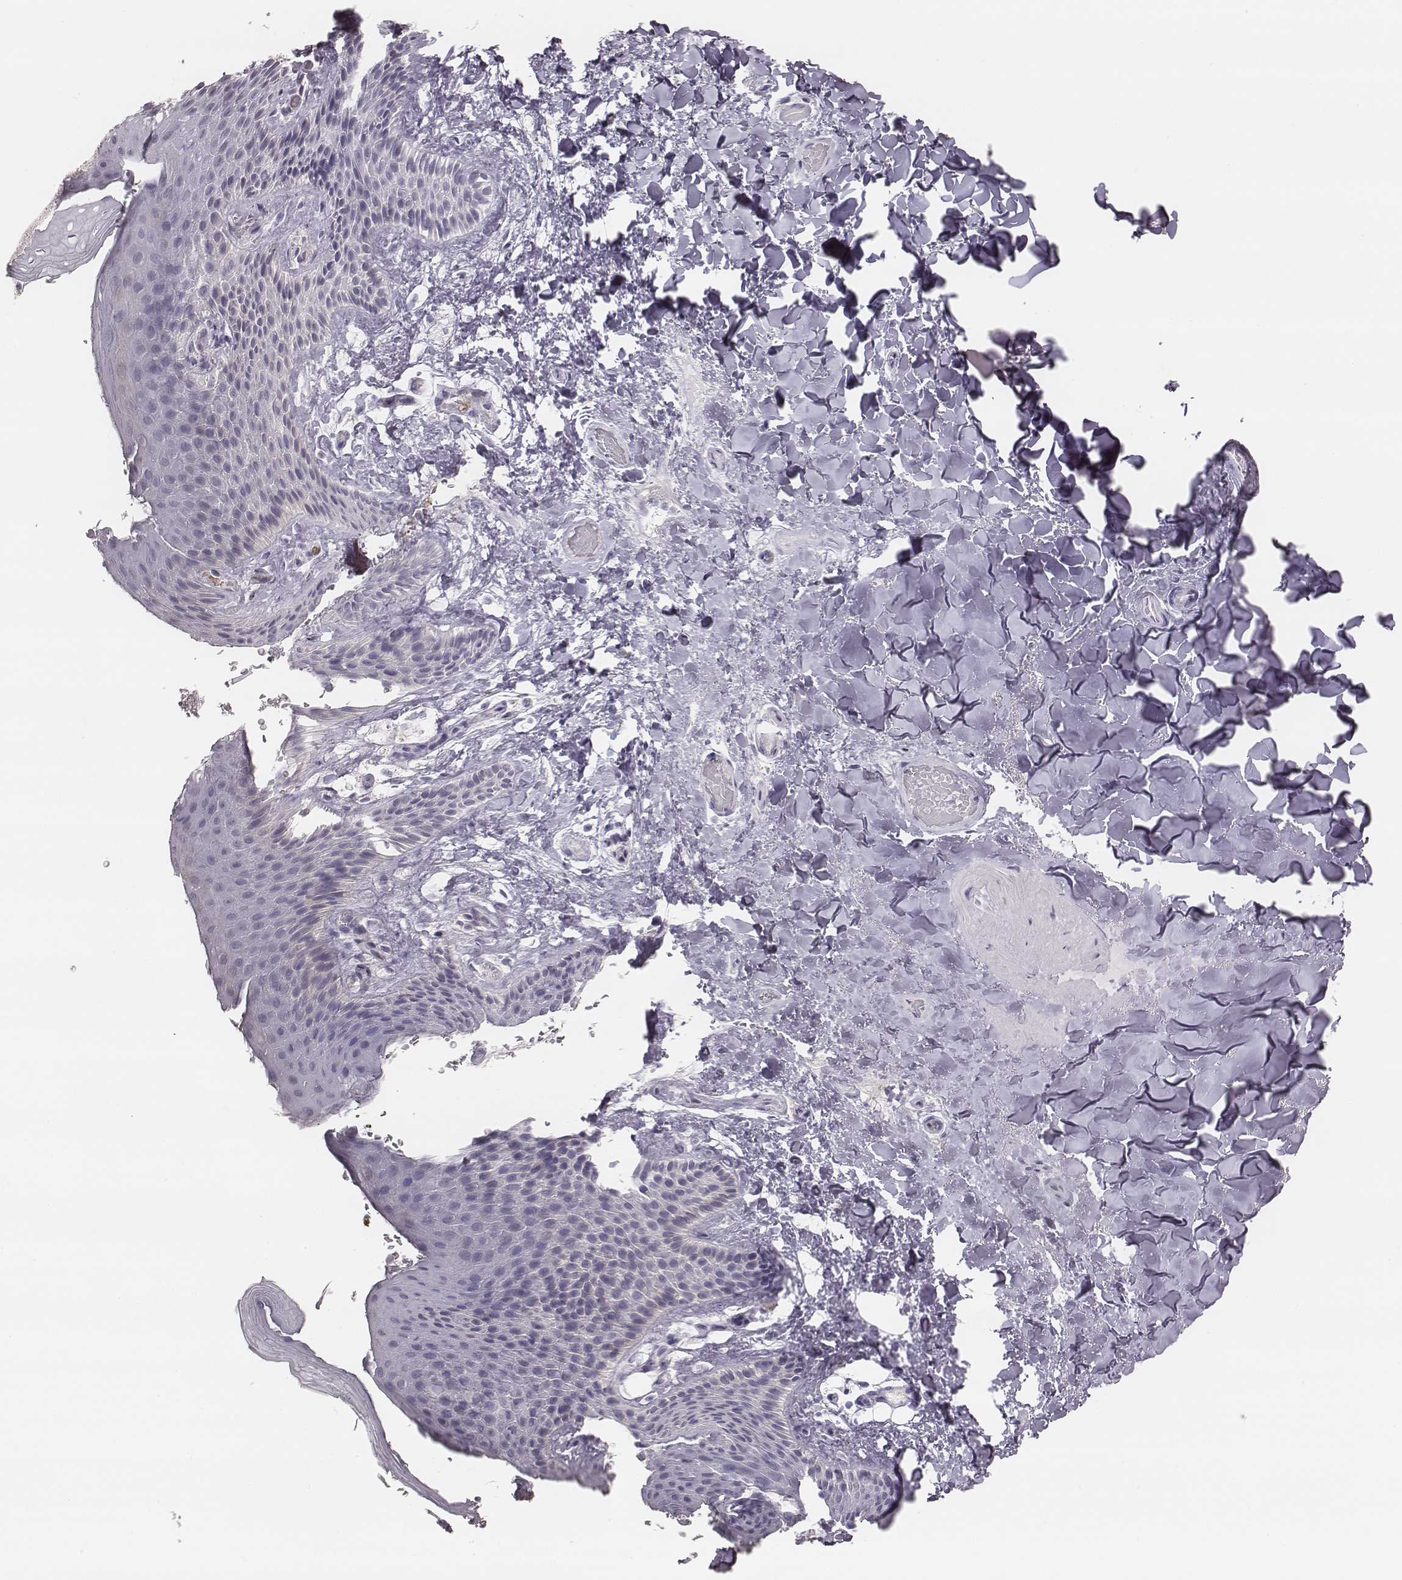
{"staining": {"intensity": "negative", "quantity": "none", "location": "none"}, "tissue": "skin", "cell_type": "Epidermal cells", "image_type": "normal", "snomed": [{"axis": "morphology", "description": "Normal tissue, NOS"}, {"axis": "topography", "description": "Anal"}], "caption": "Normal skin was stained to show a protein in brown. There is no significant expression in epidermal cells.", "gene": "KCNJ12", "patient": {"sex": "male", "age": 36}}